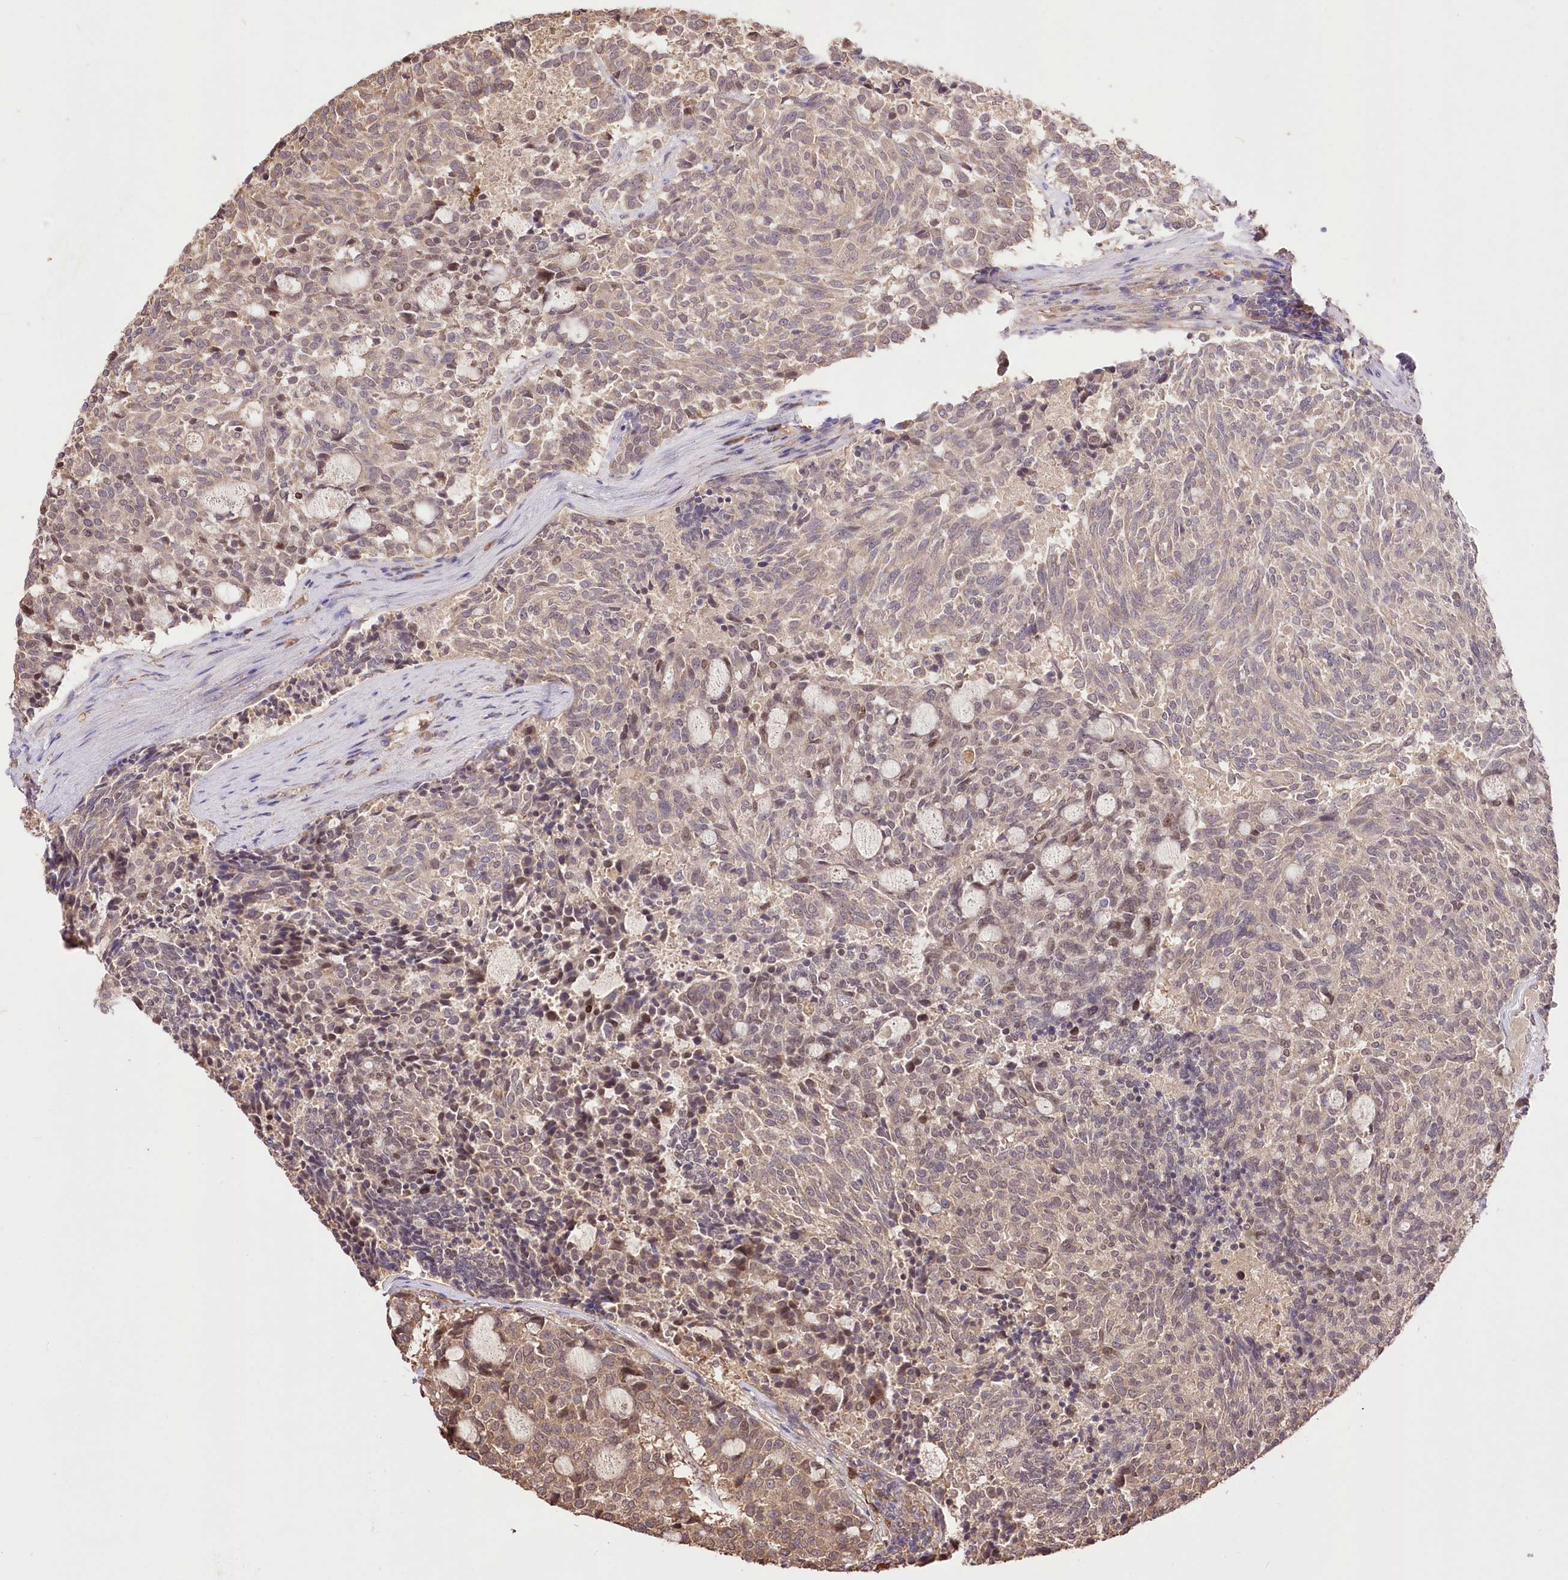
{"staining": {"intensity": "moderate", "quantity": "<25%", "location": "cytoplasmic/membranous"}, "tissue": "carcinoid", "cell_type": "Tumor cells", "image_type": "cancer", "snomed": [{"axis": "morphology", "description": "Carcinoid, malignant, NOS"}, {"axis": "topography", "description": "Pancreas"}], "caption": "Protein analysis of malignant carcinoid tissue displays moderate cytoplasmic/membranous staining in approximately <25% of tumor cells.", "gene": "R3HDM2", "patient": {"sex": "female", "age": 54}}